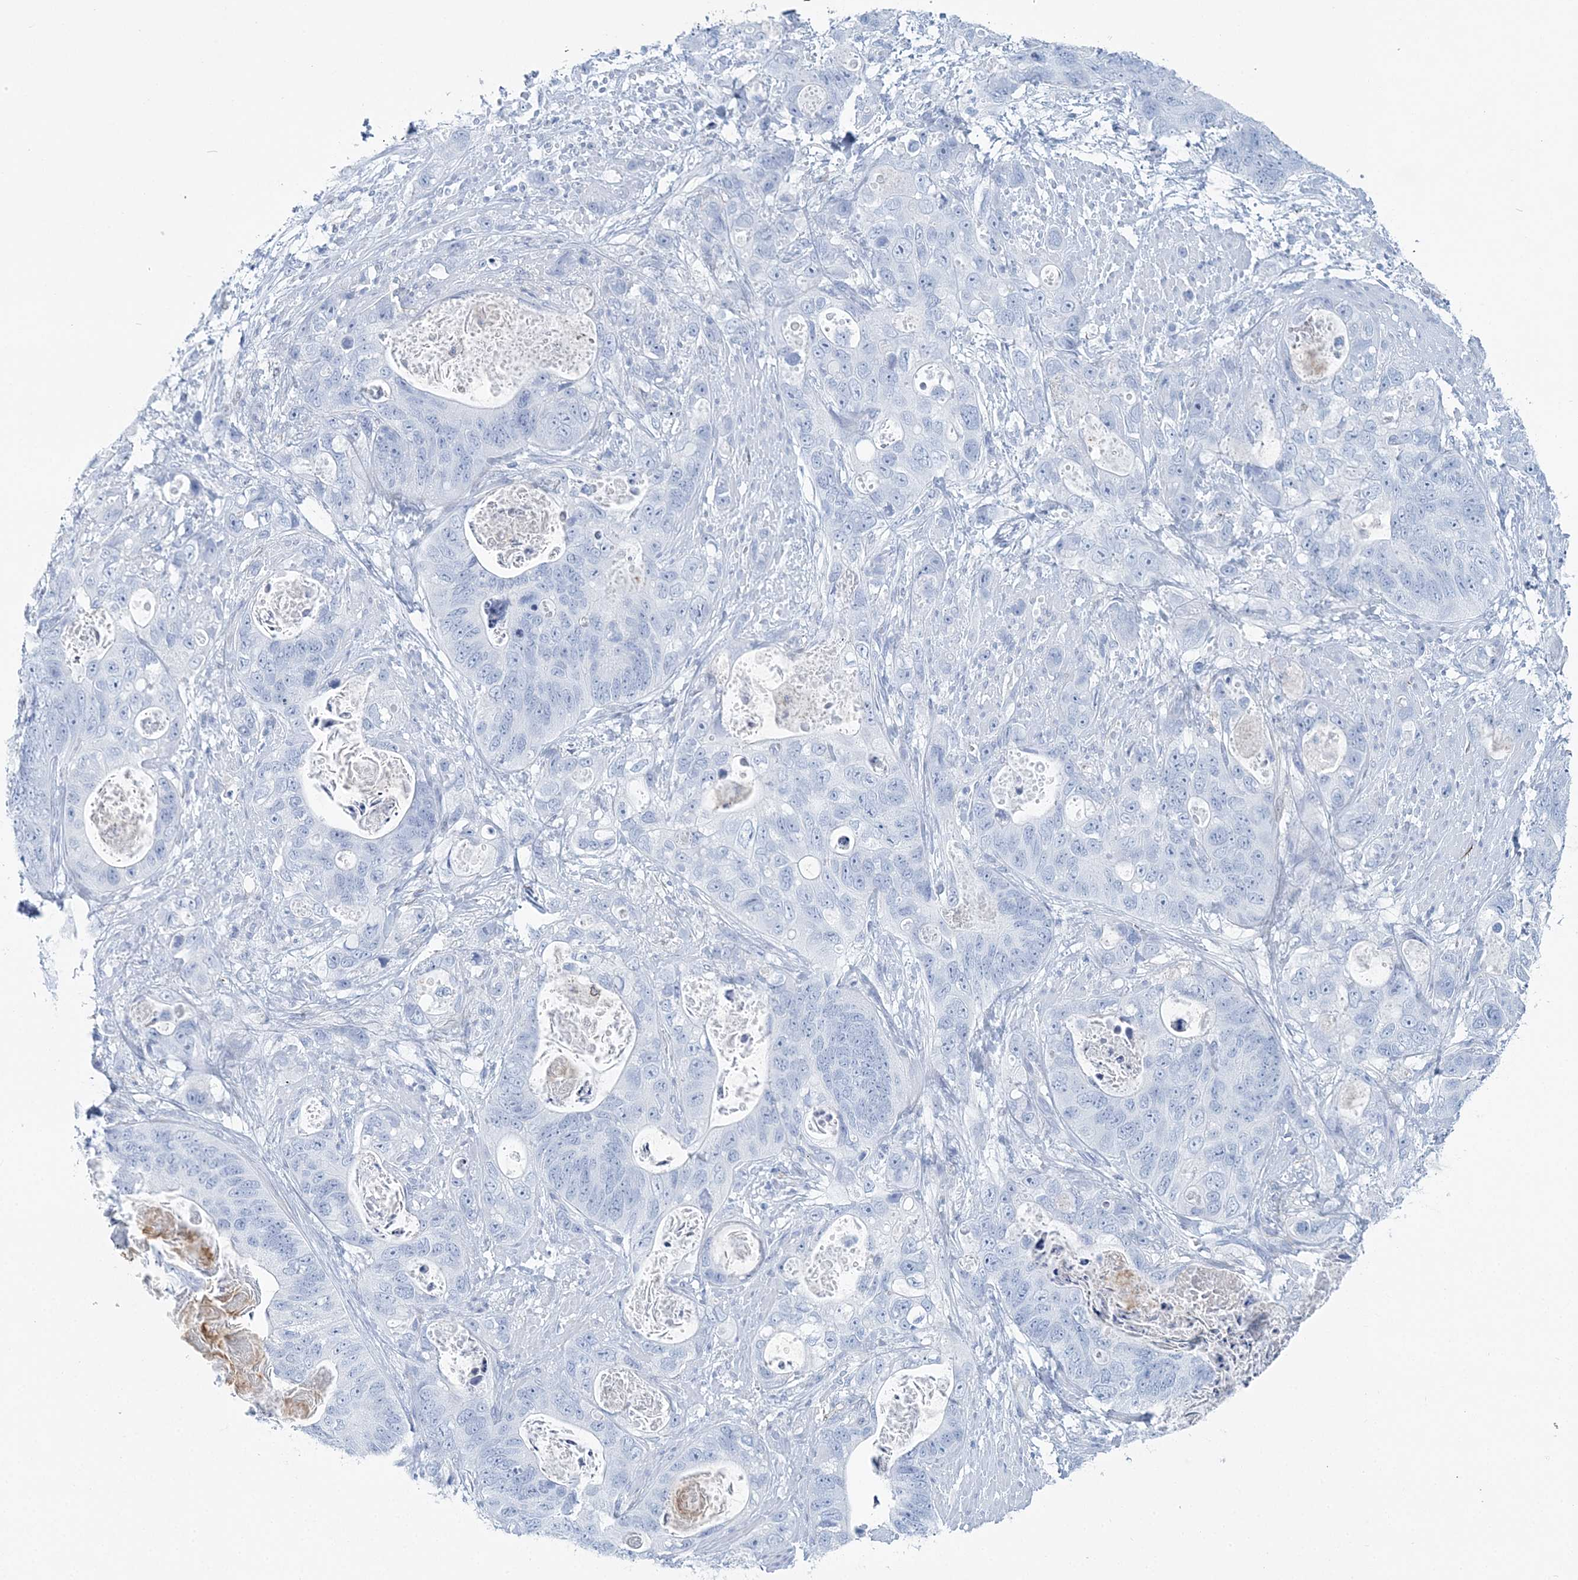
{"staining": {"intensity": "negative", "quantity": "none", "location": "none"}, "tissue": "stomach cancer", "cell_type": "Tumor cells", "image_type": "cancer", "snomed": [{"axis": "morphology", "description": "Adenocarcinoma, NOS"}, {"axis": "topography", "description": "Stomach"}], "caption": "This is an immunohistochemistry (IHC) histopathology image of adenocarcinoma (stomach). There is no positivity in tumor cells.", "gene": "NKX6-1", "patient": {"sex": "female", "age": 89}}